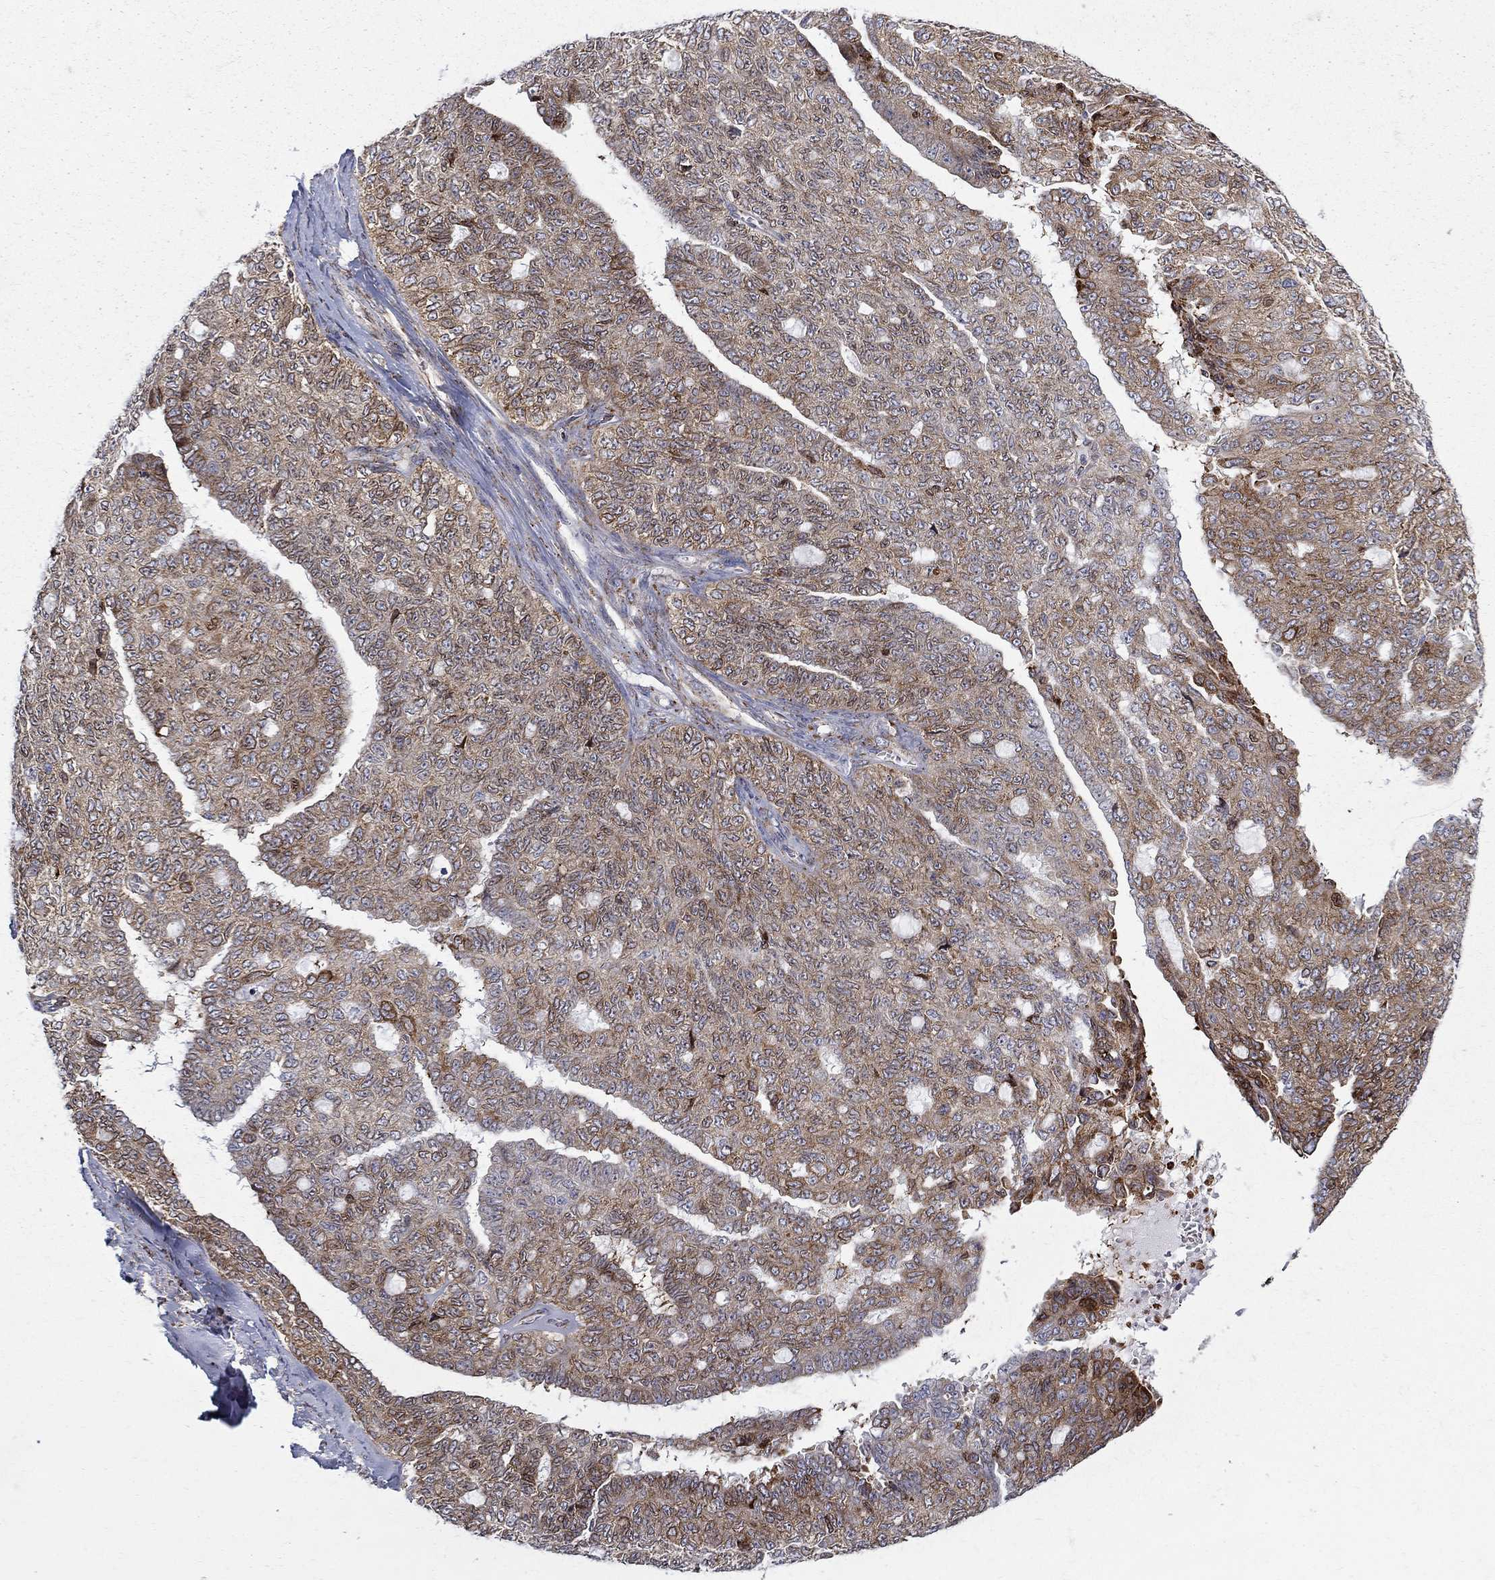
{"staining": {"intensity": "moderate", "quantity": "<25%", "location": "cytoplasmic/membranous"}, "tissue": "ovarian cancer", "cell_type": "Tumor cells", "image_type": "cancer", "snomed": [{"axis": "morphology", "description": "Cystadenocarcinoma, serous, NOS"}, {"axis": "topography", "description": "Ovary"}], "caption": "Immunohistochemical staining of human ovarian serous cystadenocarcinoma shows low levels of moderate cytoplasmic/membranous protein positivity in about <25% of tumor cells.", "gene": "CAB39L", "patient": {"sex": "female", "age": 71}}